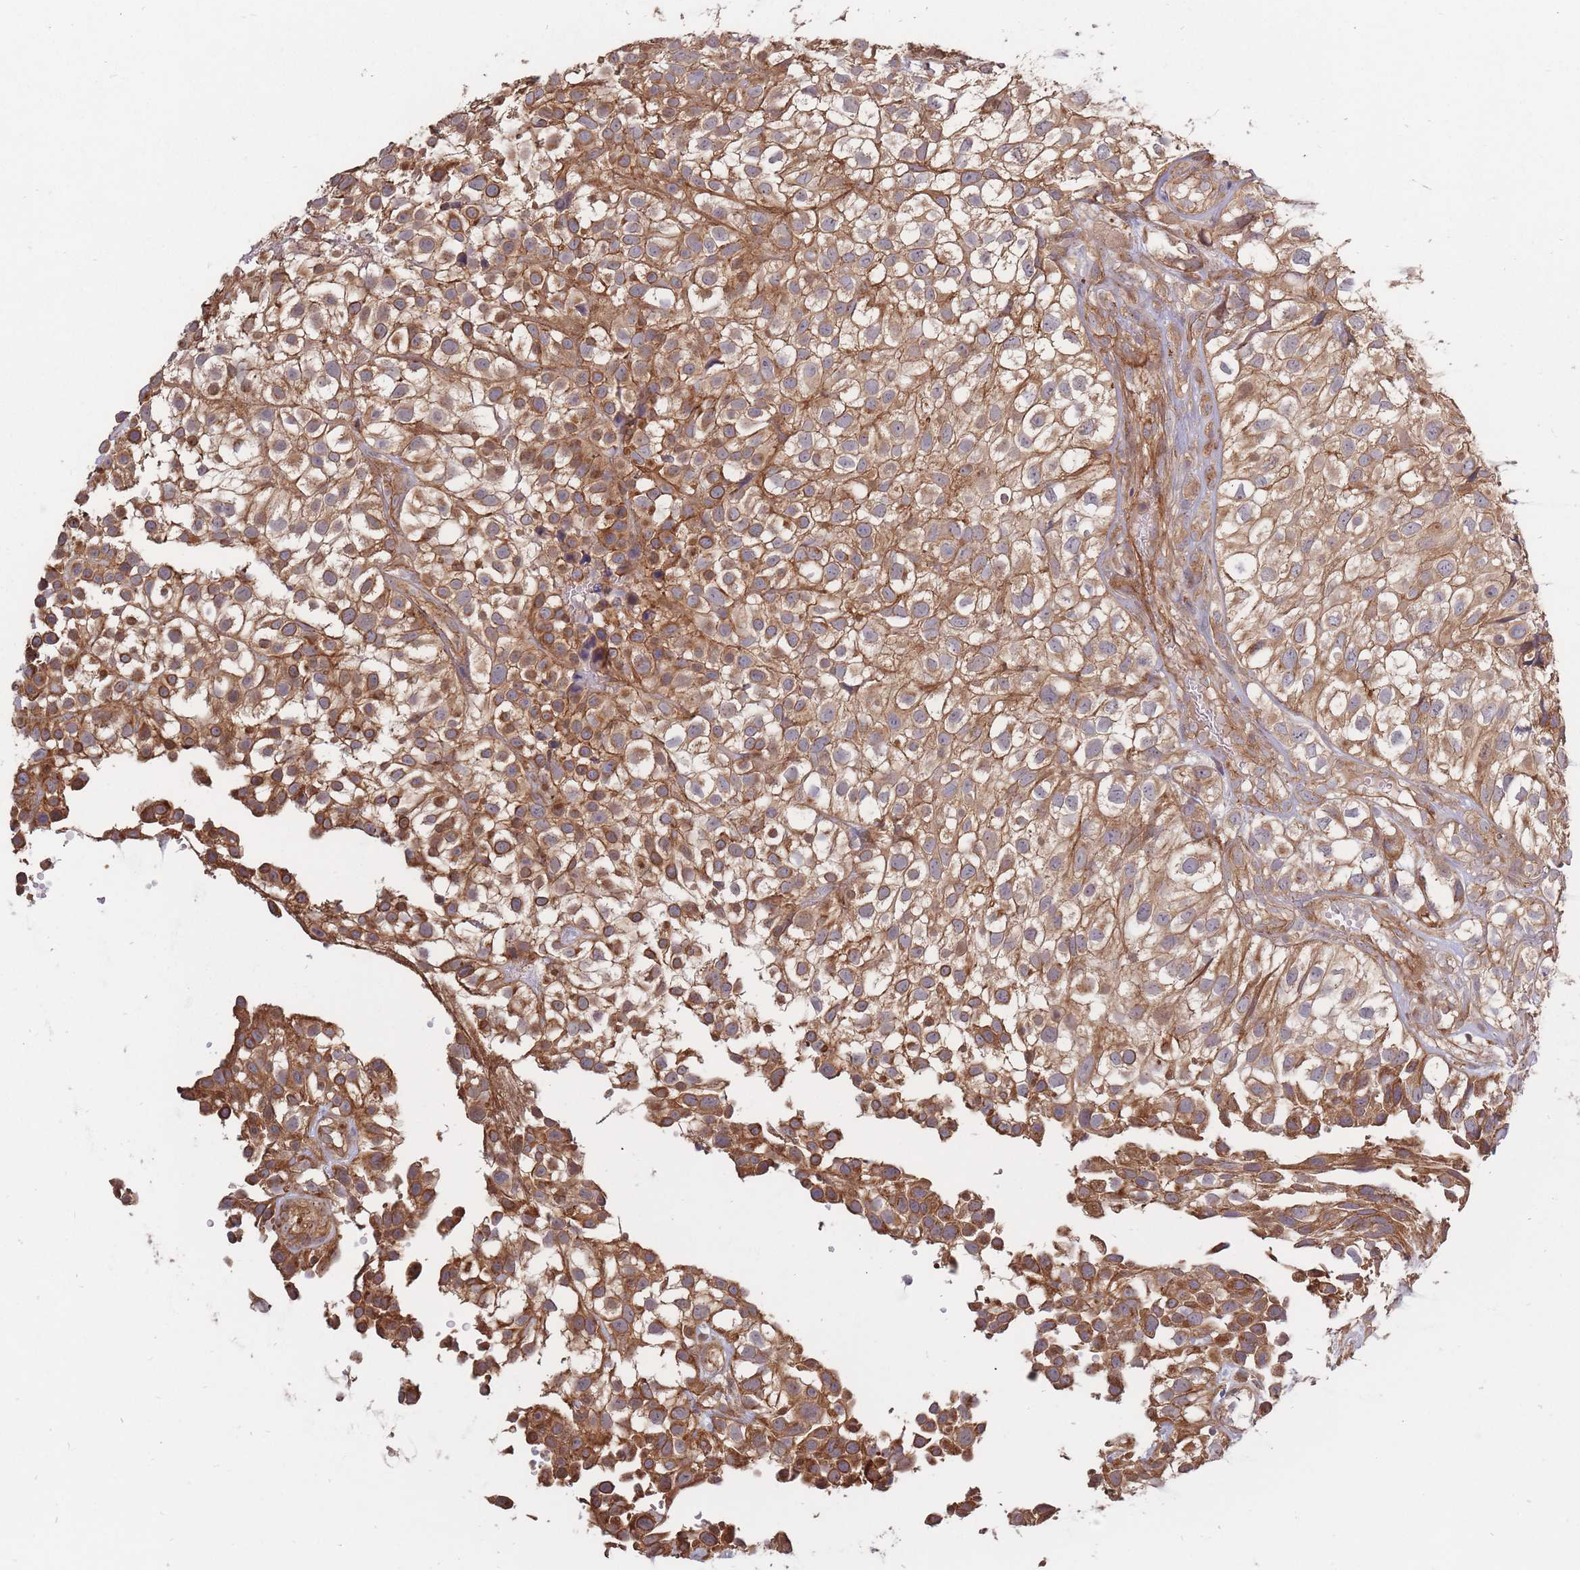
{"staining": {"intensity": "strong", "quantity": ">75%", "location": "cytoplasmic/membranous"}, "tissue": "urothelial cancer", "cell_type": "Tumor cells", "image_type": "cancer", "snomed": [{"axis": "morphology", "description": "Urothelial carcinoma, High grade"}, {"axis": "topography", "description": "Urinary bladder"}], "caption": "An image of high-grade urothelial carcinoma stained for a protein shows strong cytoplasmic/membranous brown staining in tumor cells.", "gene": "RASSF2", "patient": {"sex": "male", "age": 56}}